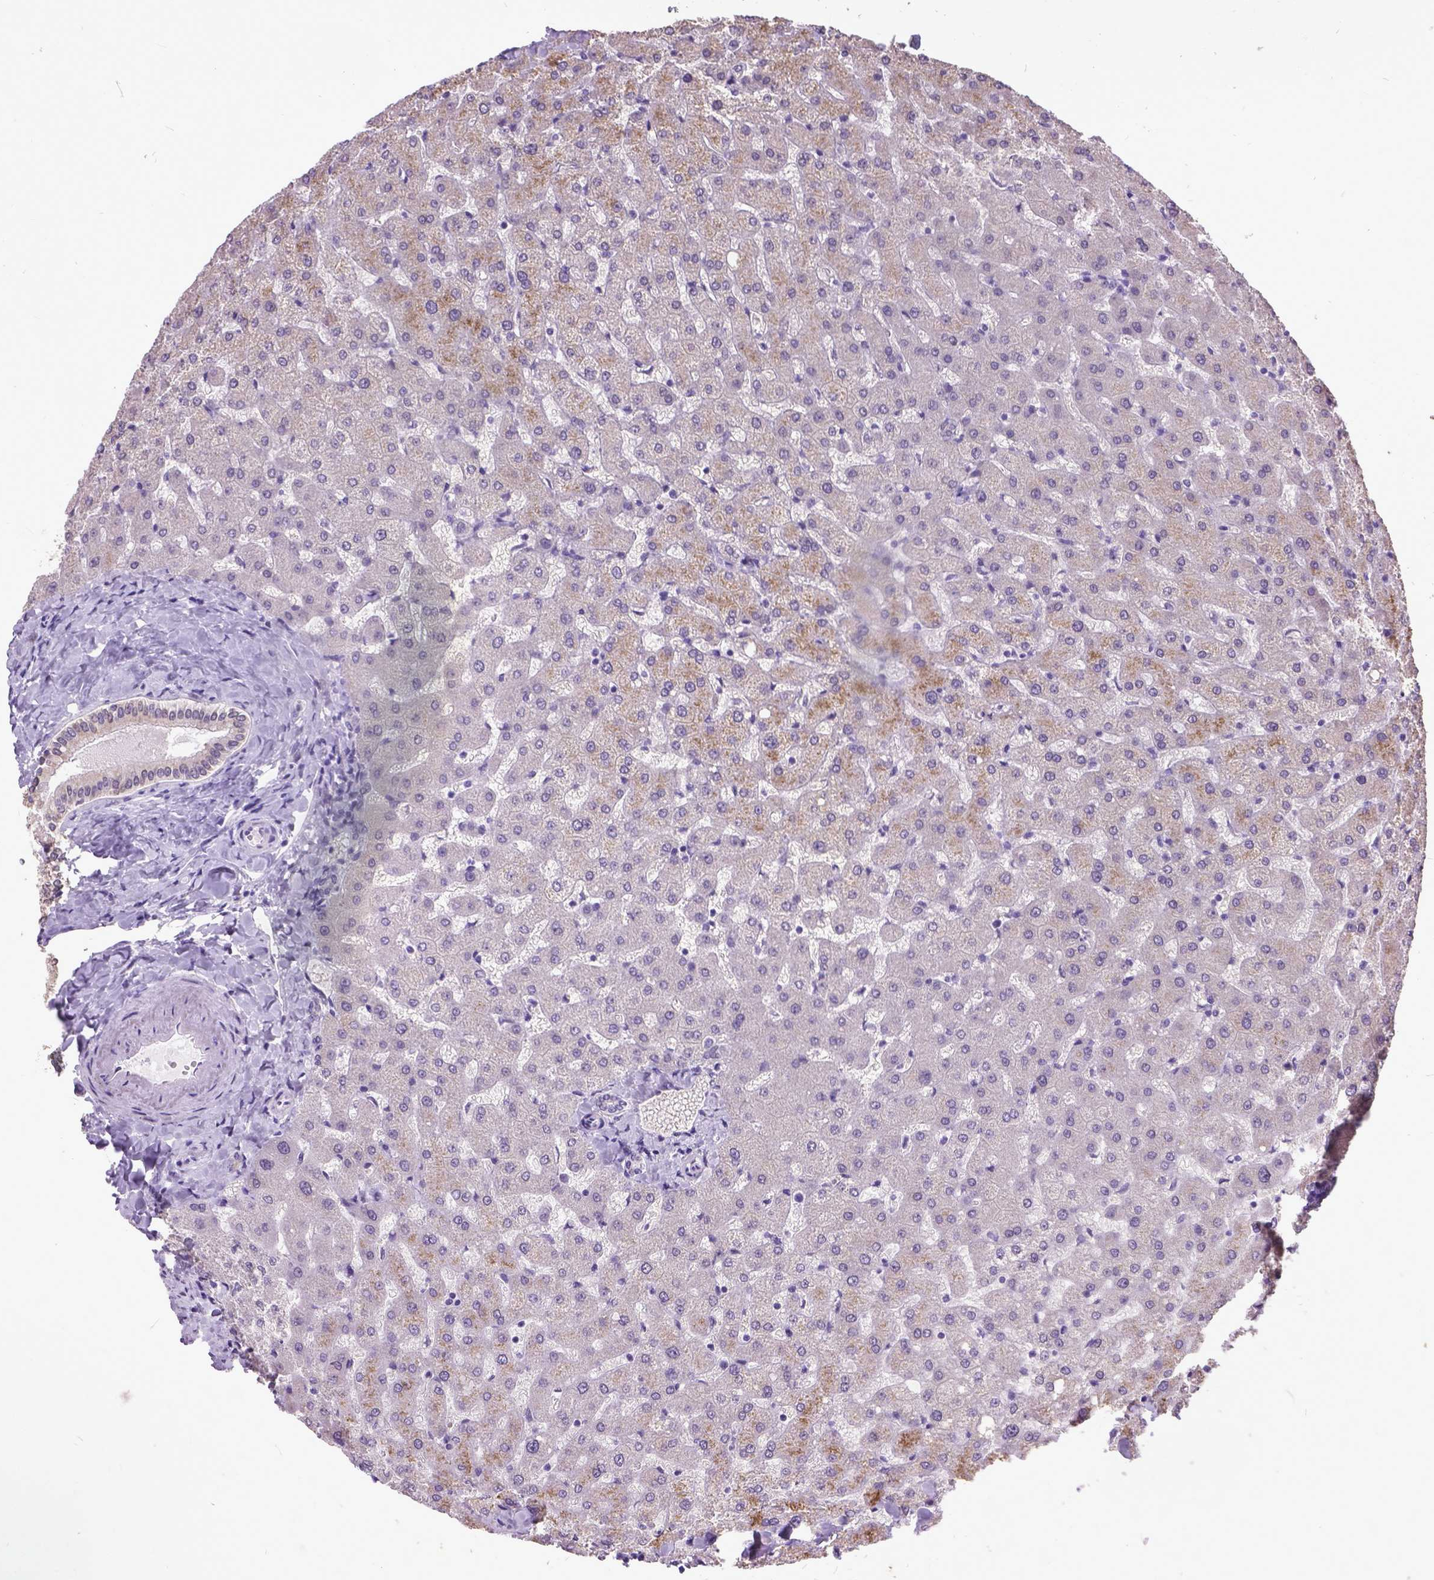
{"staining": {"intensity": "negative", "quantity": "none", "location": "none"}, "tissue": "liver", "cell_type": "Cholangiocytes", "image_type": "normal", "snomed": [{"axis": "morphology", "description": "Normal tissue, NOS"}, {"axis": "topography", "description": "Liver"}], "caption": "Immunohistochemistry (IHC) photomicrograph of normal human liver stained for a protein (brown), which demonstrates no staining in cholangiocytes. (Brightfield microscopy of DAB (3,3'-diaminobenzidine) immunohistochemistry (IHC) at high magnification).", "gene": "MARCHF10", "patient": {"sex": "female", "age": 50}}